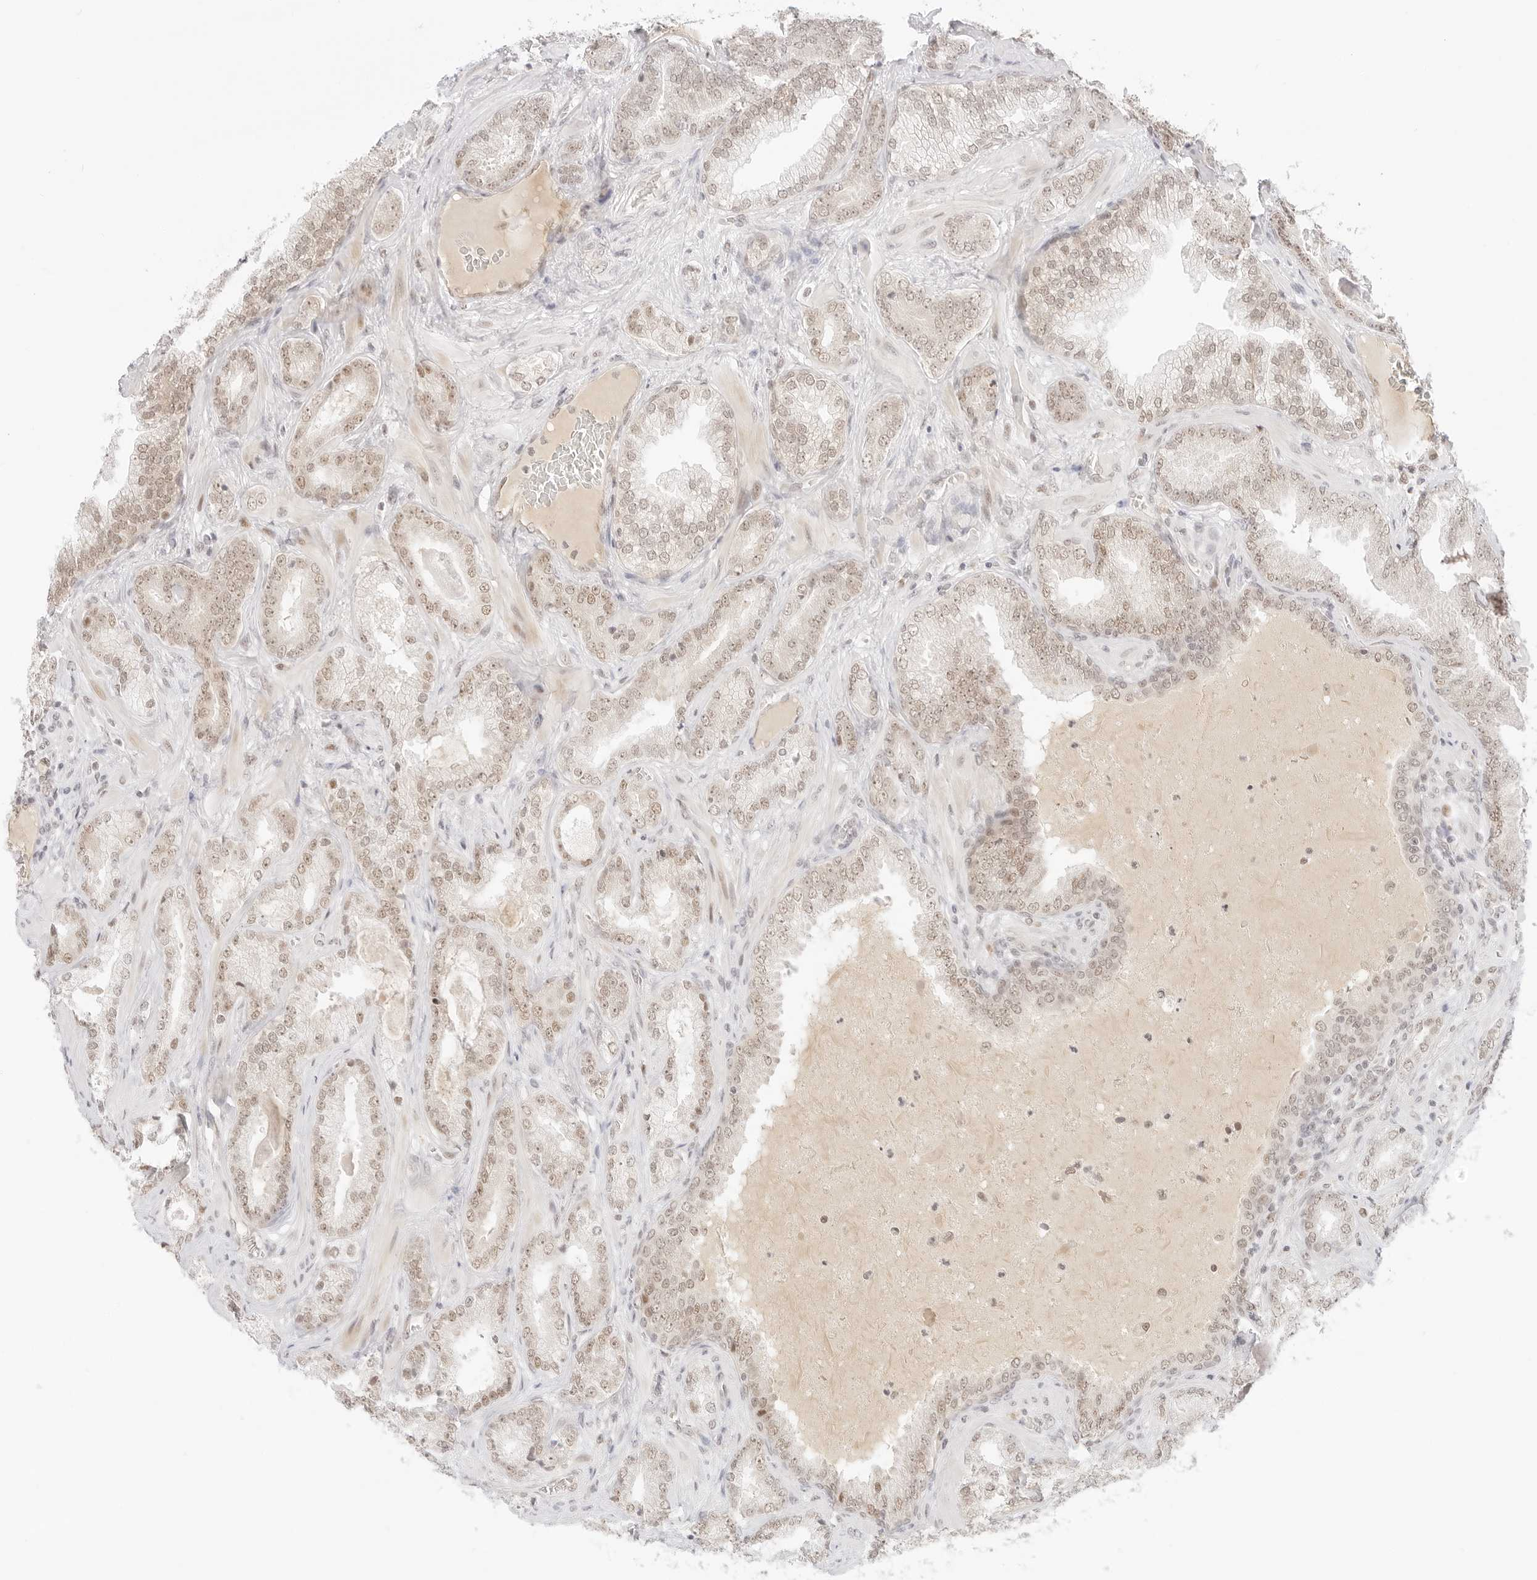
{"staining": {"intensity": "weak", "quantity": ">75%", "location": "cytoplasmic/membranous,nuclear"}, "tissue": "prostate cancer", "cell_type": "Tumor cells", "image_type": "cancer", "snomed": [{"axis": "morphology", "description": "Adenocarcinoma, High grade"}, {"axis": "topography", "description": "Prostate"}], "caption": "Prostate cancer (high-grade adenocarcinoma) stained with DAB immunohistochemistry displays low levels of weak cytoplasmic/membranous and nuclear positivity in about >75% of tumor cells.", "gene": "ITGA6", "patient": {"sex": "male", "age": 58}}